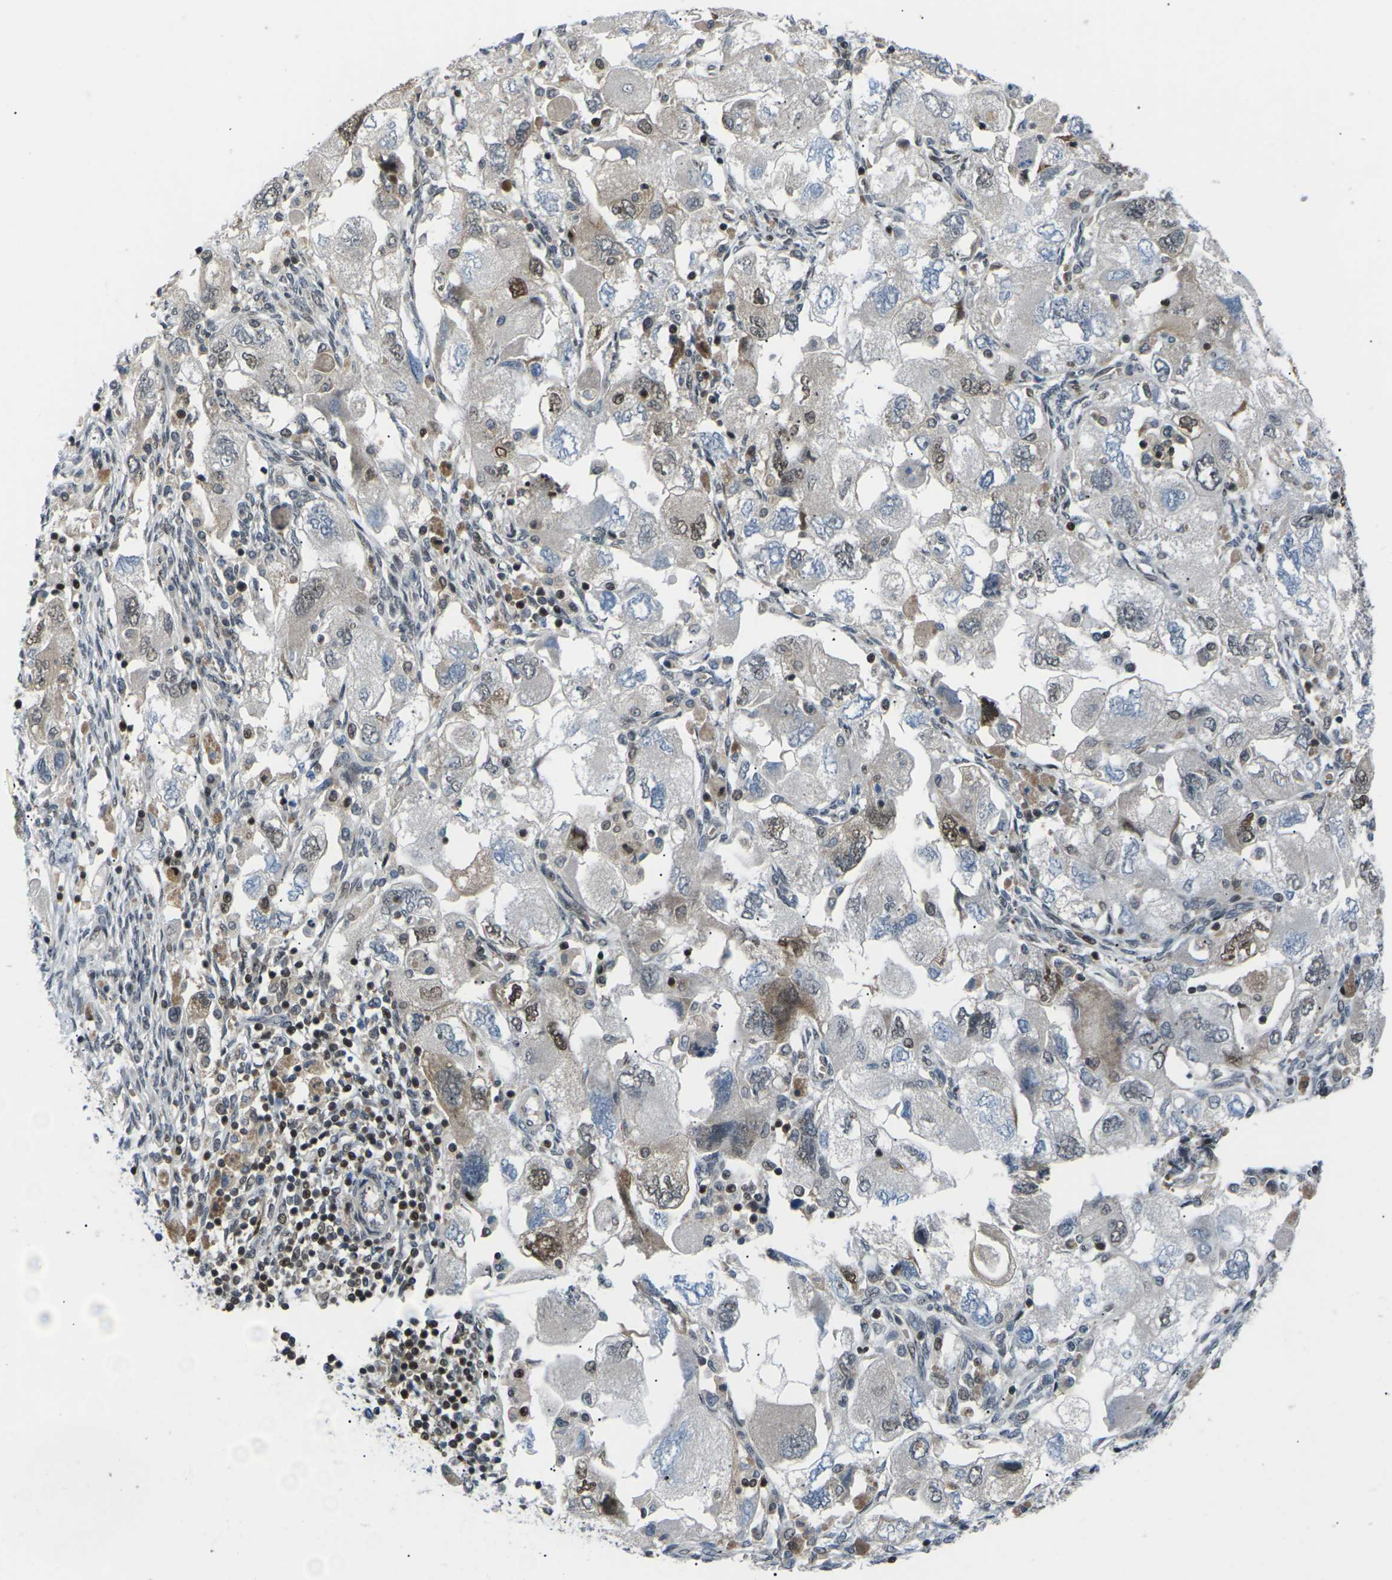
{"staining": {"intensity": "moderate", "quantity": "<25%", "location": "nuclear"}, "tissue": "ovarian cancer", "cell_type": "Tumor cells", "image_type": "cancer", "snomed": [{"axis": "morphology", "description": "Carcinoma, NOS"}, {"axis": "morphology", "description": "Cystadenocarcinoma, serous, NOS"}, {"axis": "topography", "description": "Ovary"}], "caption": "Moderate nuclear protein expression is identified in approximately <25% of tumor cells in serous cystadenocarcinoma (ovarian). The staining was performed using DAB, with brown indicating positive protein expression. Nuclei are stained blue with hematoxylin.", "gene": "RPS6KA3", "patient": {"sex": "female", "age": 69}}